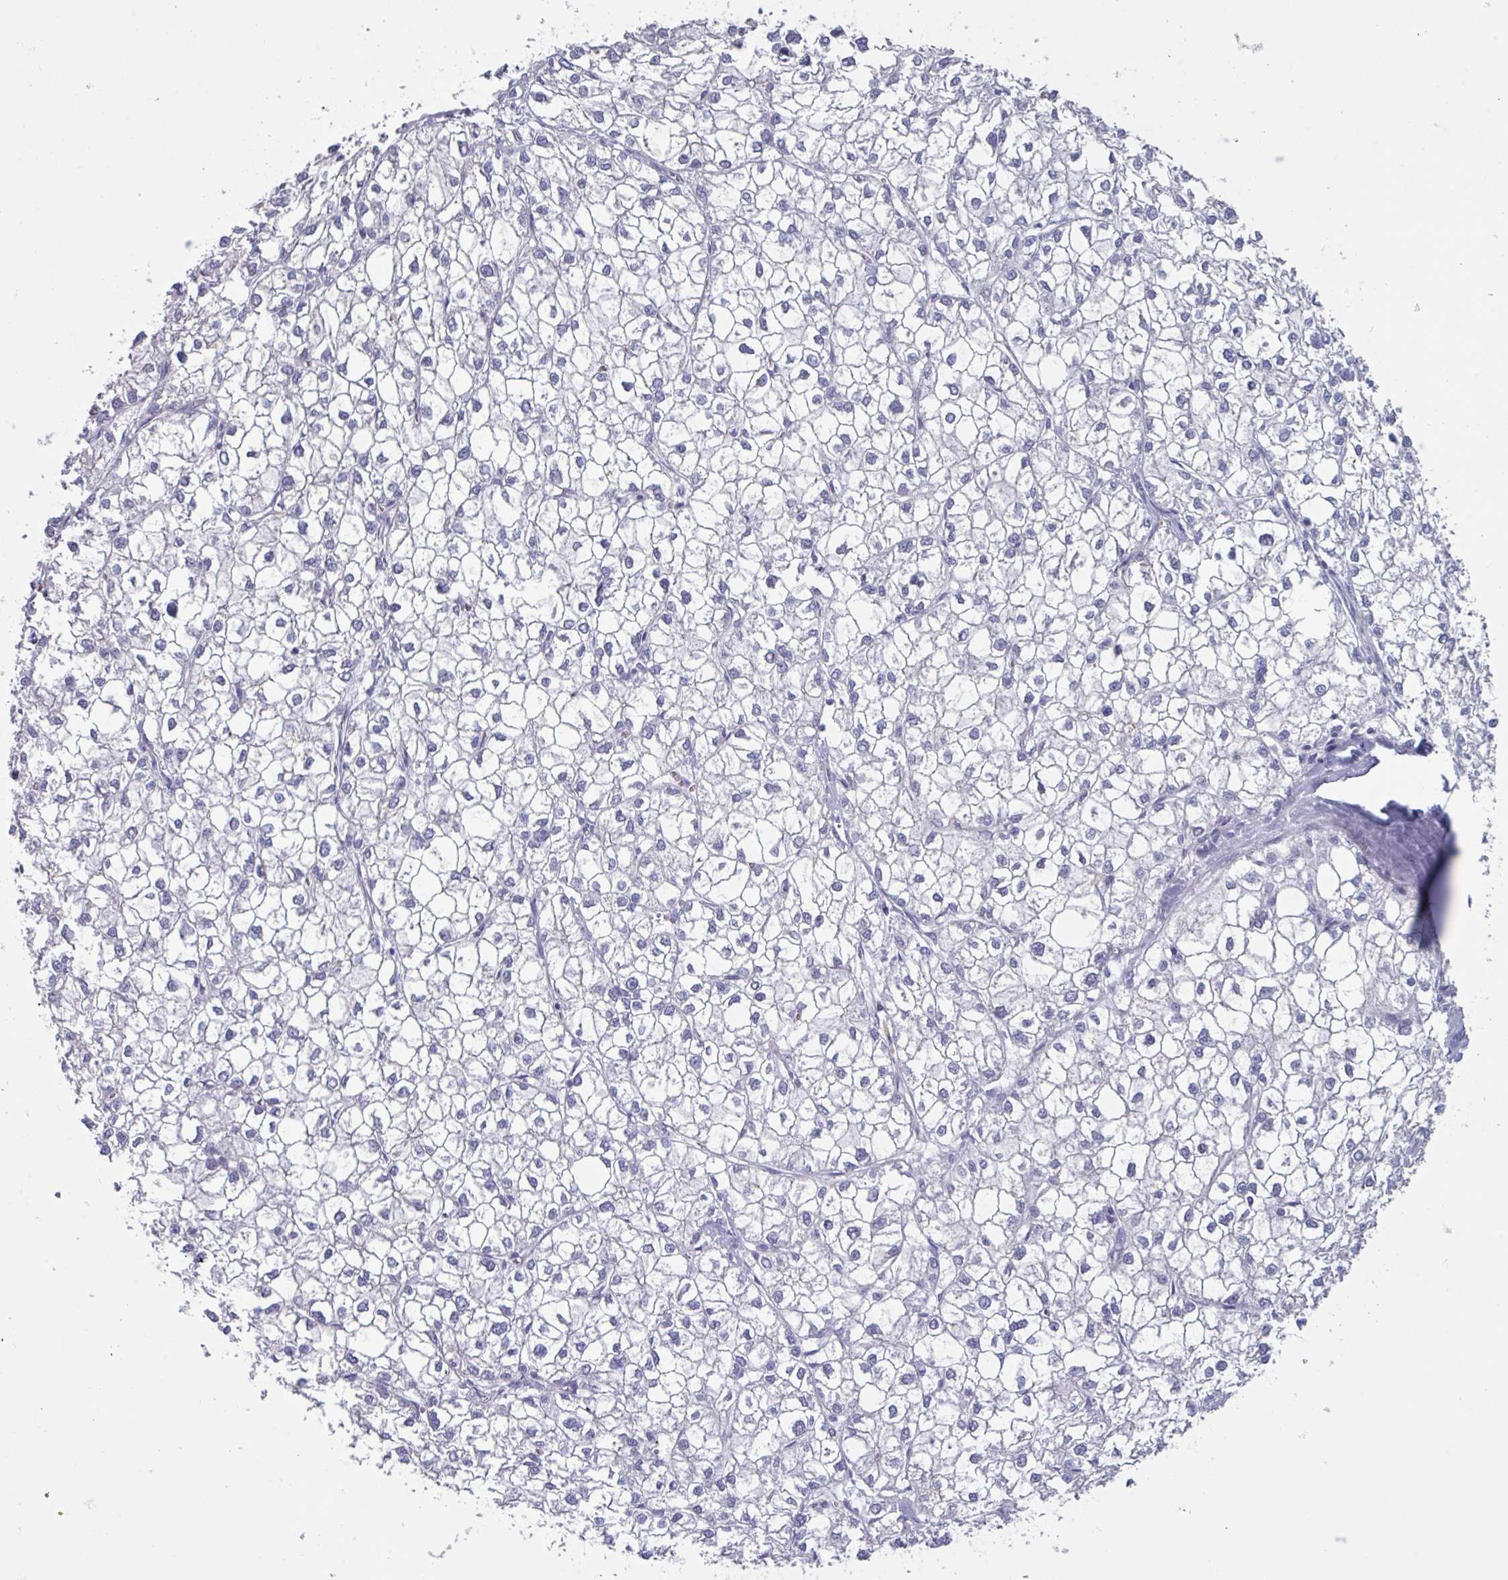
{"staining": {"intensity": "negative", "quantity": "none", "location": "none"}, "tissue": "liver cancer", "cell_type": "Tumor cells", "image_type": "cancer", "snomed": [{"axis": "morphology", "description": "Carcinoma, Hepatocellular, NOS"}, {"axis": "topography", "description": "Liver"}], "caption": "Immunohistochemical staining of liver cancer (hepatocellular carcinoma) exhibits no significant positivity in tumor cells.", "gene": "OR2T10", "patient": {"sex": "female", "age": 43}}